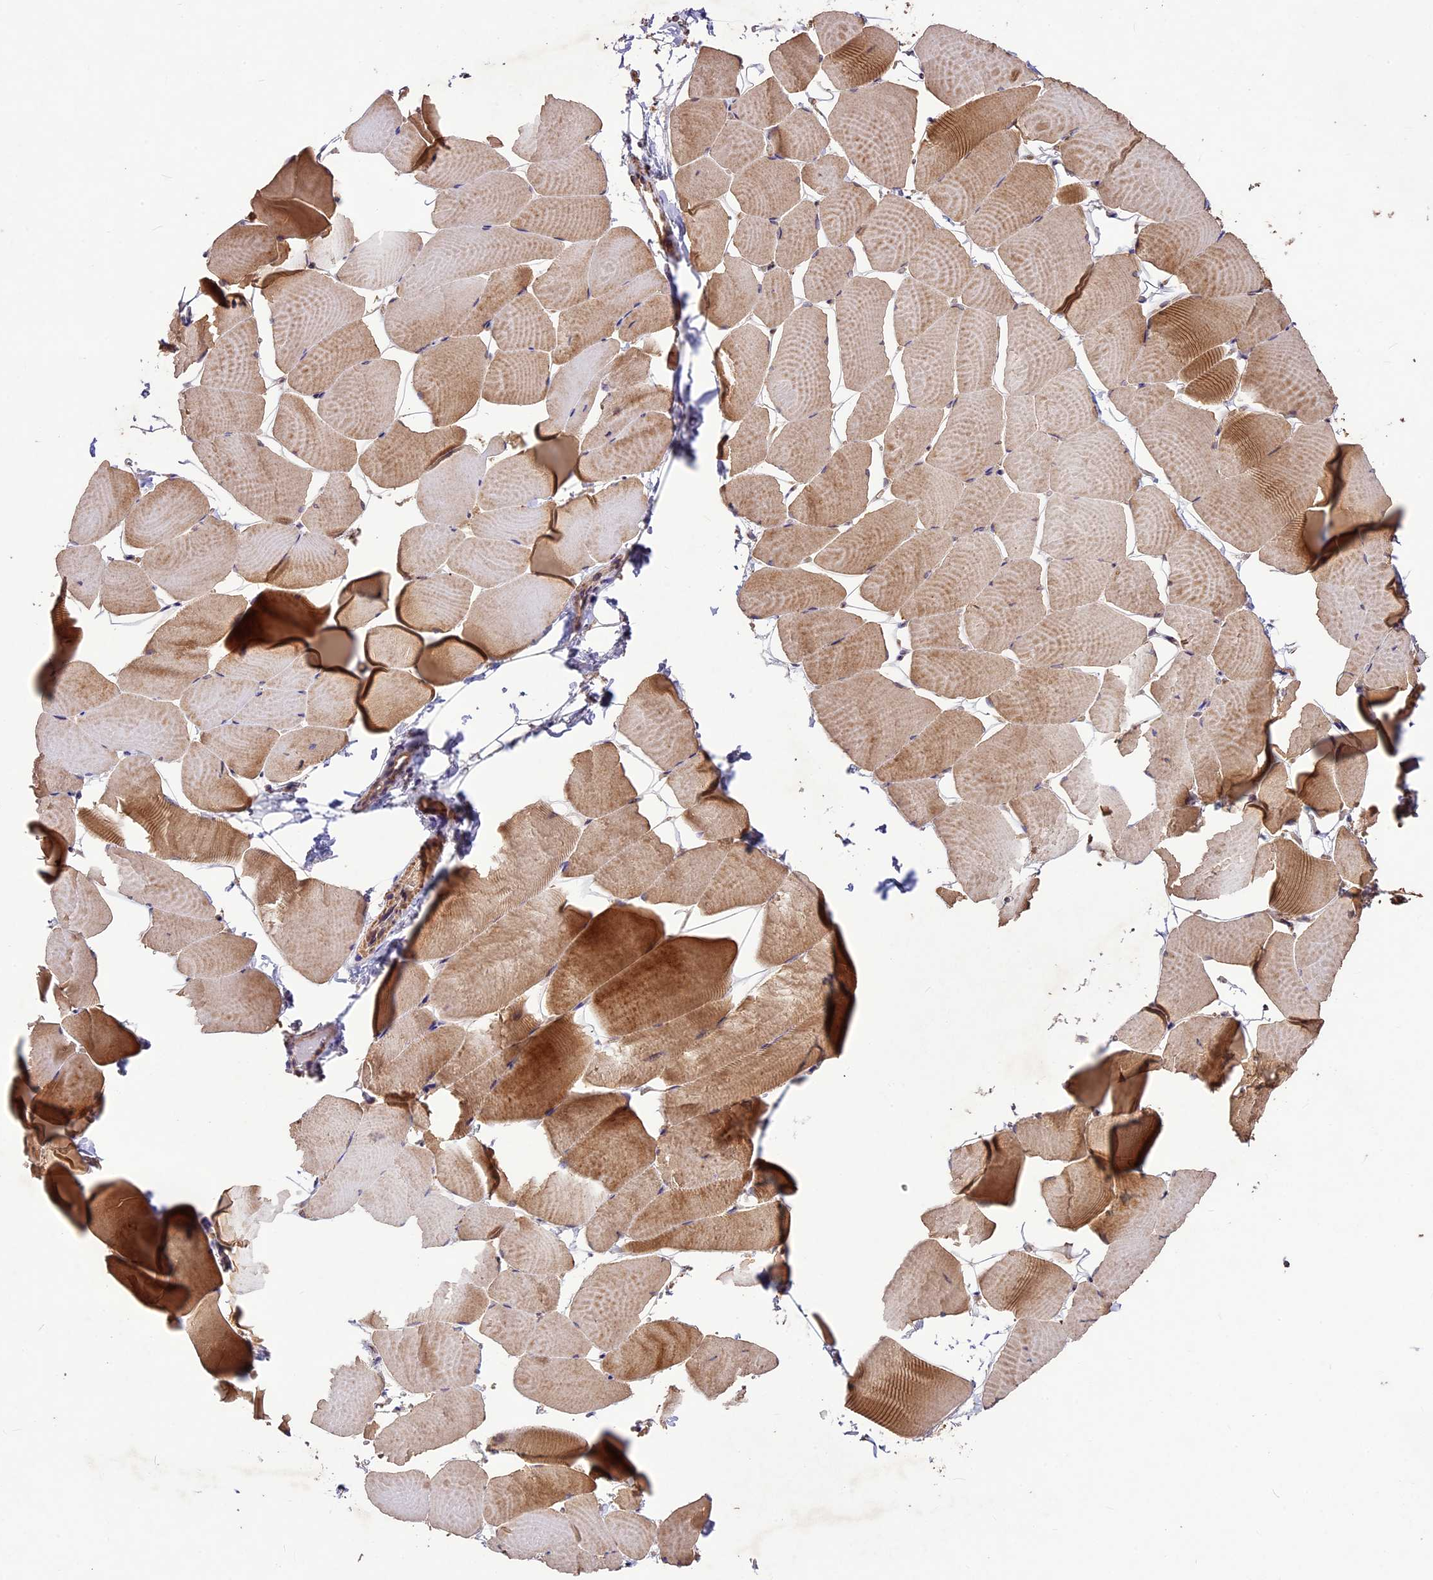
{"staining": {"intensity": "moderate", "quantity": ">75%", "location": "cytoplasmic/membranous"}, "tissue": "skeletal muscle", "cell_type": "Myocytes", "image_type": "normal", "snomed": [{"axis": "morphology", "description": "Normal tissue, NOS"}, {"axis": "topography", "description": "Skeletal muscle"}], "caption": "Skeletal muscle was stained to show a protein in brown. There is medium levels of moderate cytoplasmic/membranous staining in about >75% of myocytes. (Brightfield microscopy of DAB IHC at high magnification).", "gene": "CRLF1", "patient": {"sex": "male", "age": 25}}